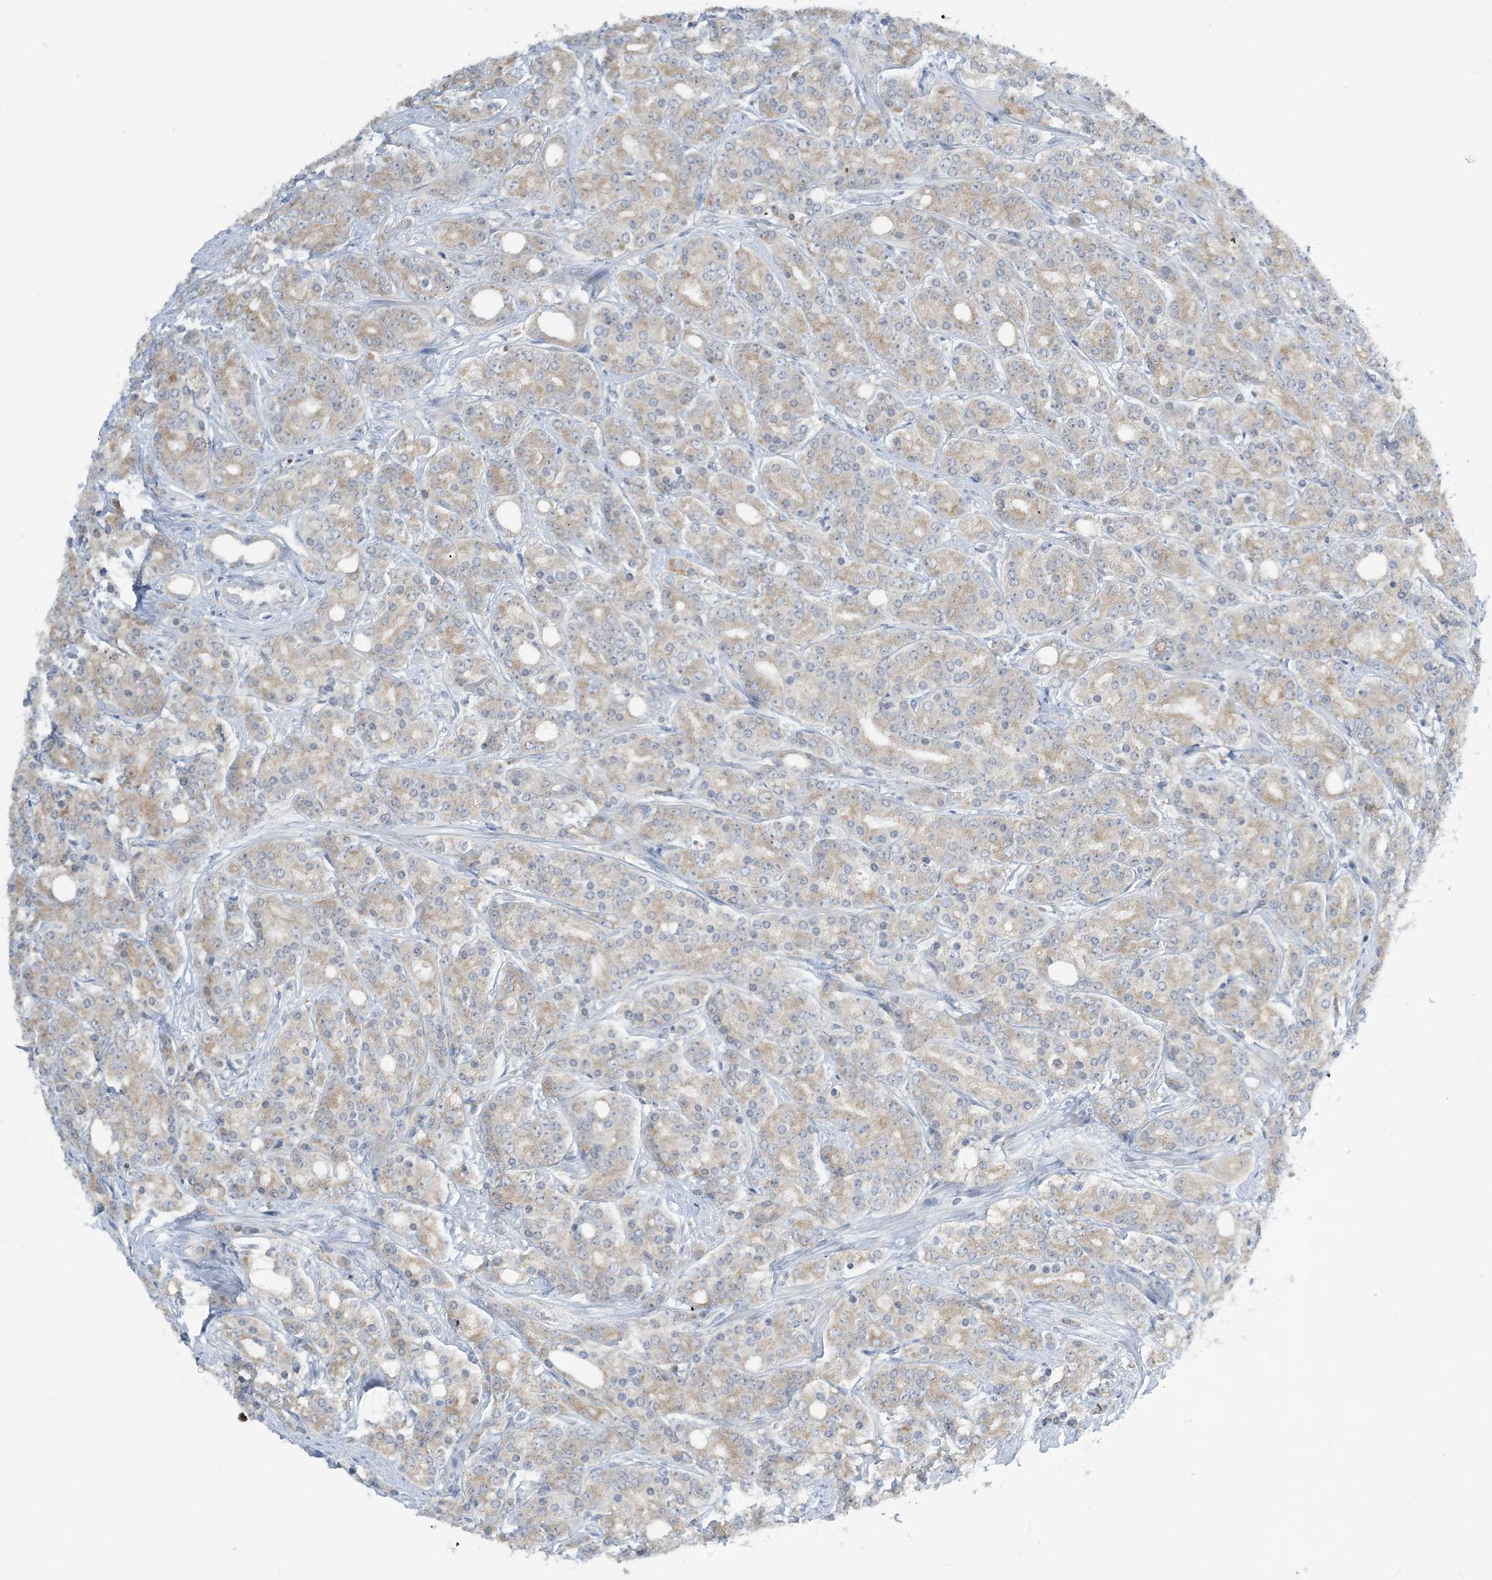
{"staining": {"intensity": "moderate", "quantity": "<25%", "location": "cytoplasmic/membranous"}, "tissue": "prostate cancer", "cell_type": "Tumor cells", "image_type": "cancer", "snomed": [{"axis": "morphology", "description": "Adenocarcinoma, High grade"}, {"axis": "topography", "description": "Prostate"}], "caption": "High-power microscopy captured an immunohistochemistry image of prostate adenocarcinoma (high-grade), revealing moderate cytoplasmic/membranous staining in approximately <25% of tumor cells. (IHC, brightfield microscopy, high magnification).", "gene": "MRPS18A", "patient": {"sex": "male", "age": 62}}